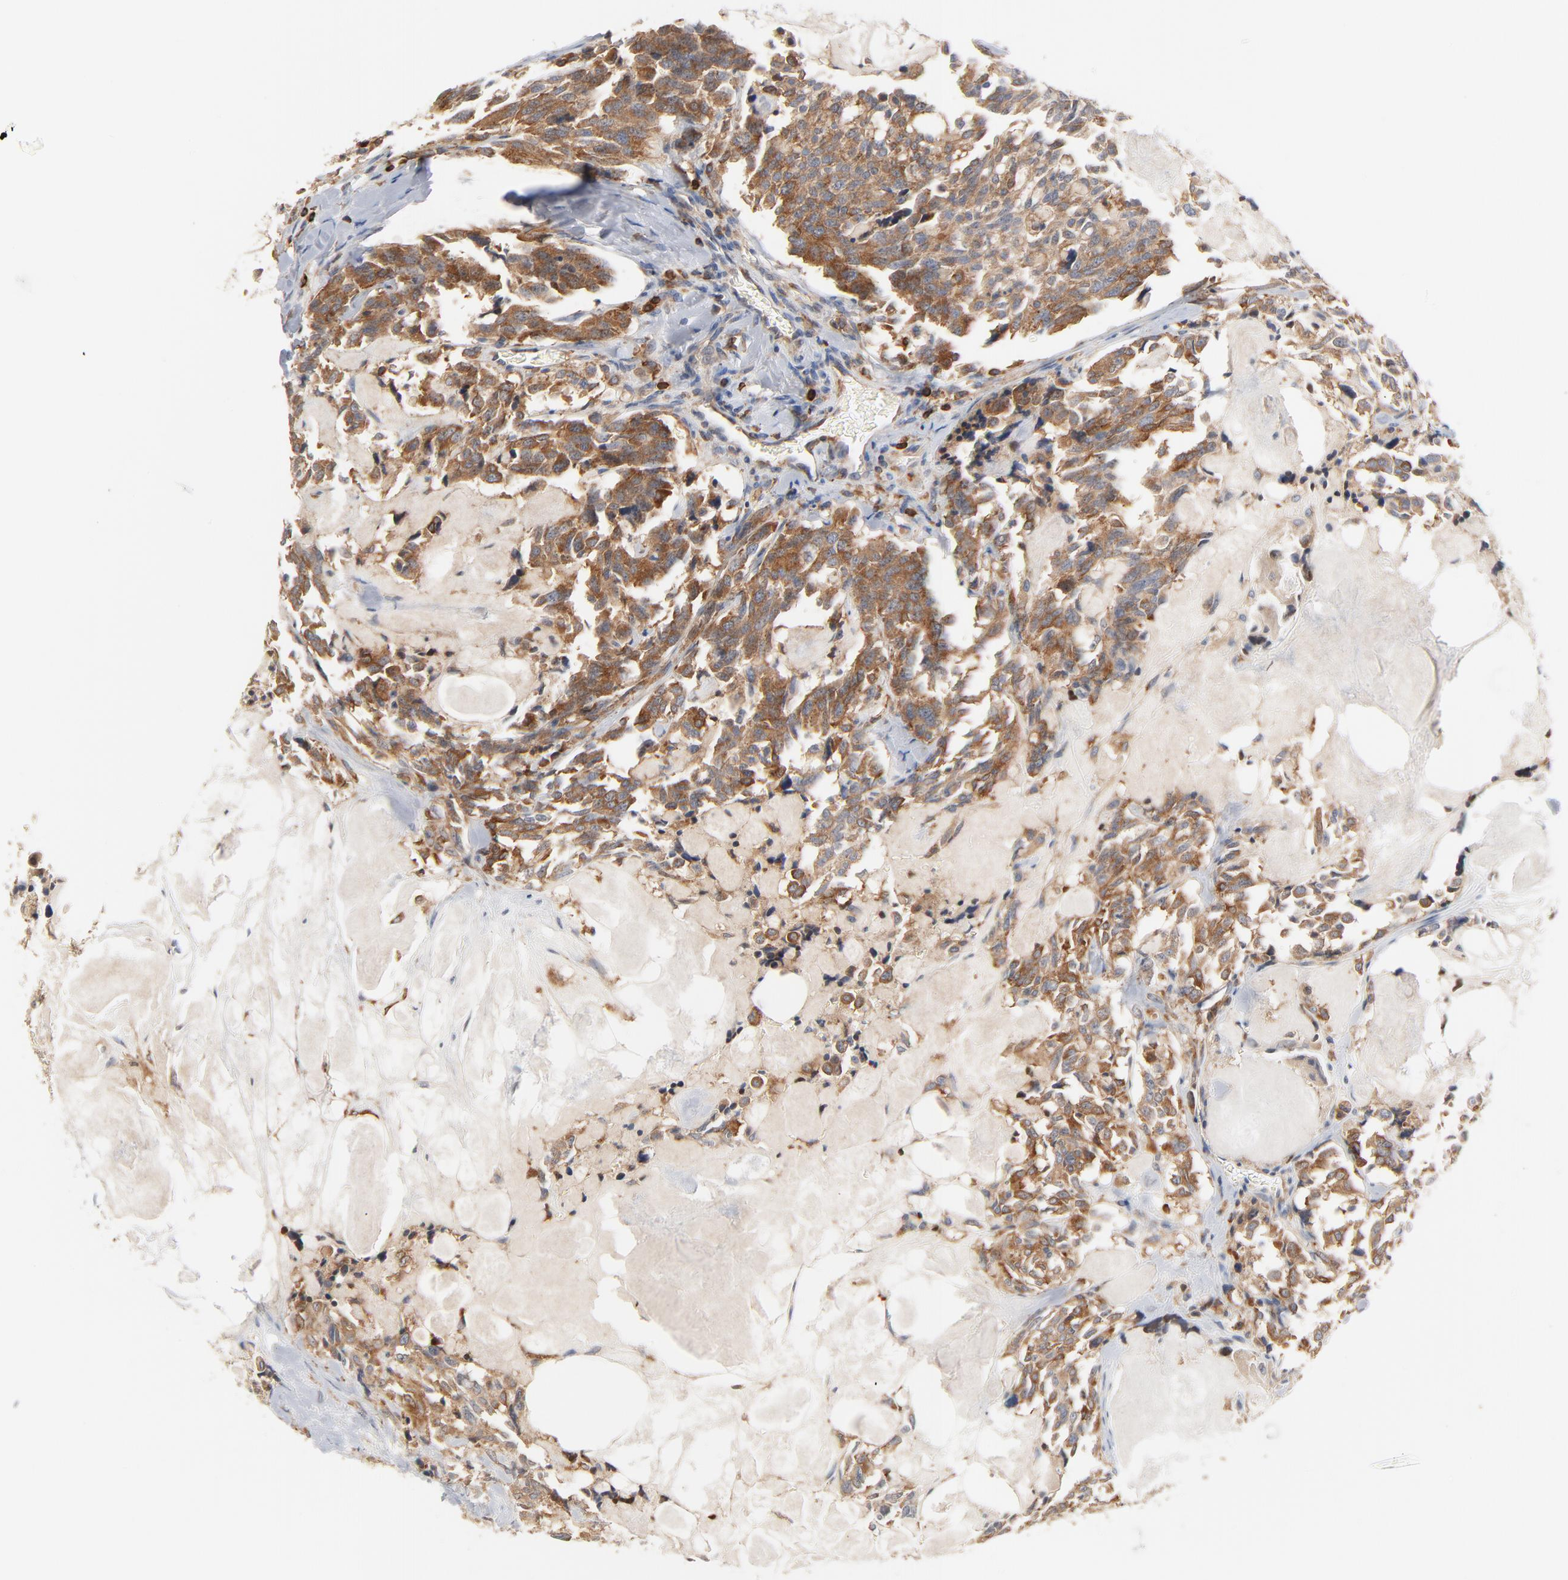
{"staining": {"intensity": "moderate", "quantity": ">75%", "location": "cytoplasmic/membranous"}, "tissue": "thyroid cancer", "cell_type": "Tumor cells", "image_type": "cancer", "snomed": [{"axis": "morphology", "description": "Carcinoma, NOS"}, {"axis": "morphology", "description": "Carcinoid, malignant, NOS"}, {"axis": "topography", "description": "Thyroid gland"}], "caption": "High-power microscopy captured an immunohistochemistry (IHC) micrograph of thyroid carcinoma, revealing moderate cytoplasmic/membranous positivity in about >75% of tumor cells.", "gene": "SH3KBP1", "patient": {"sex": "male", "age": 33}}